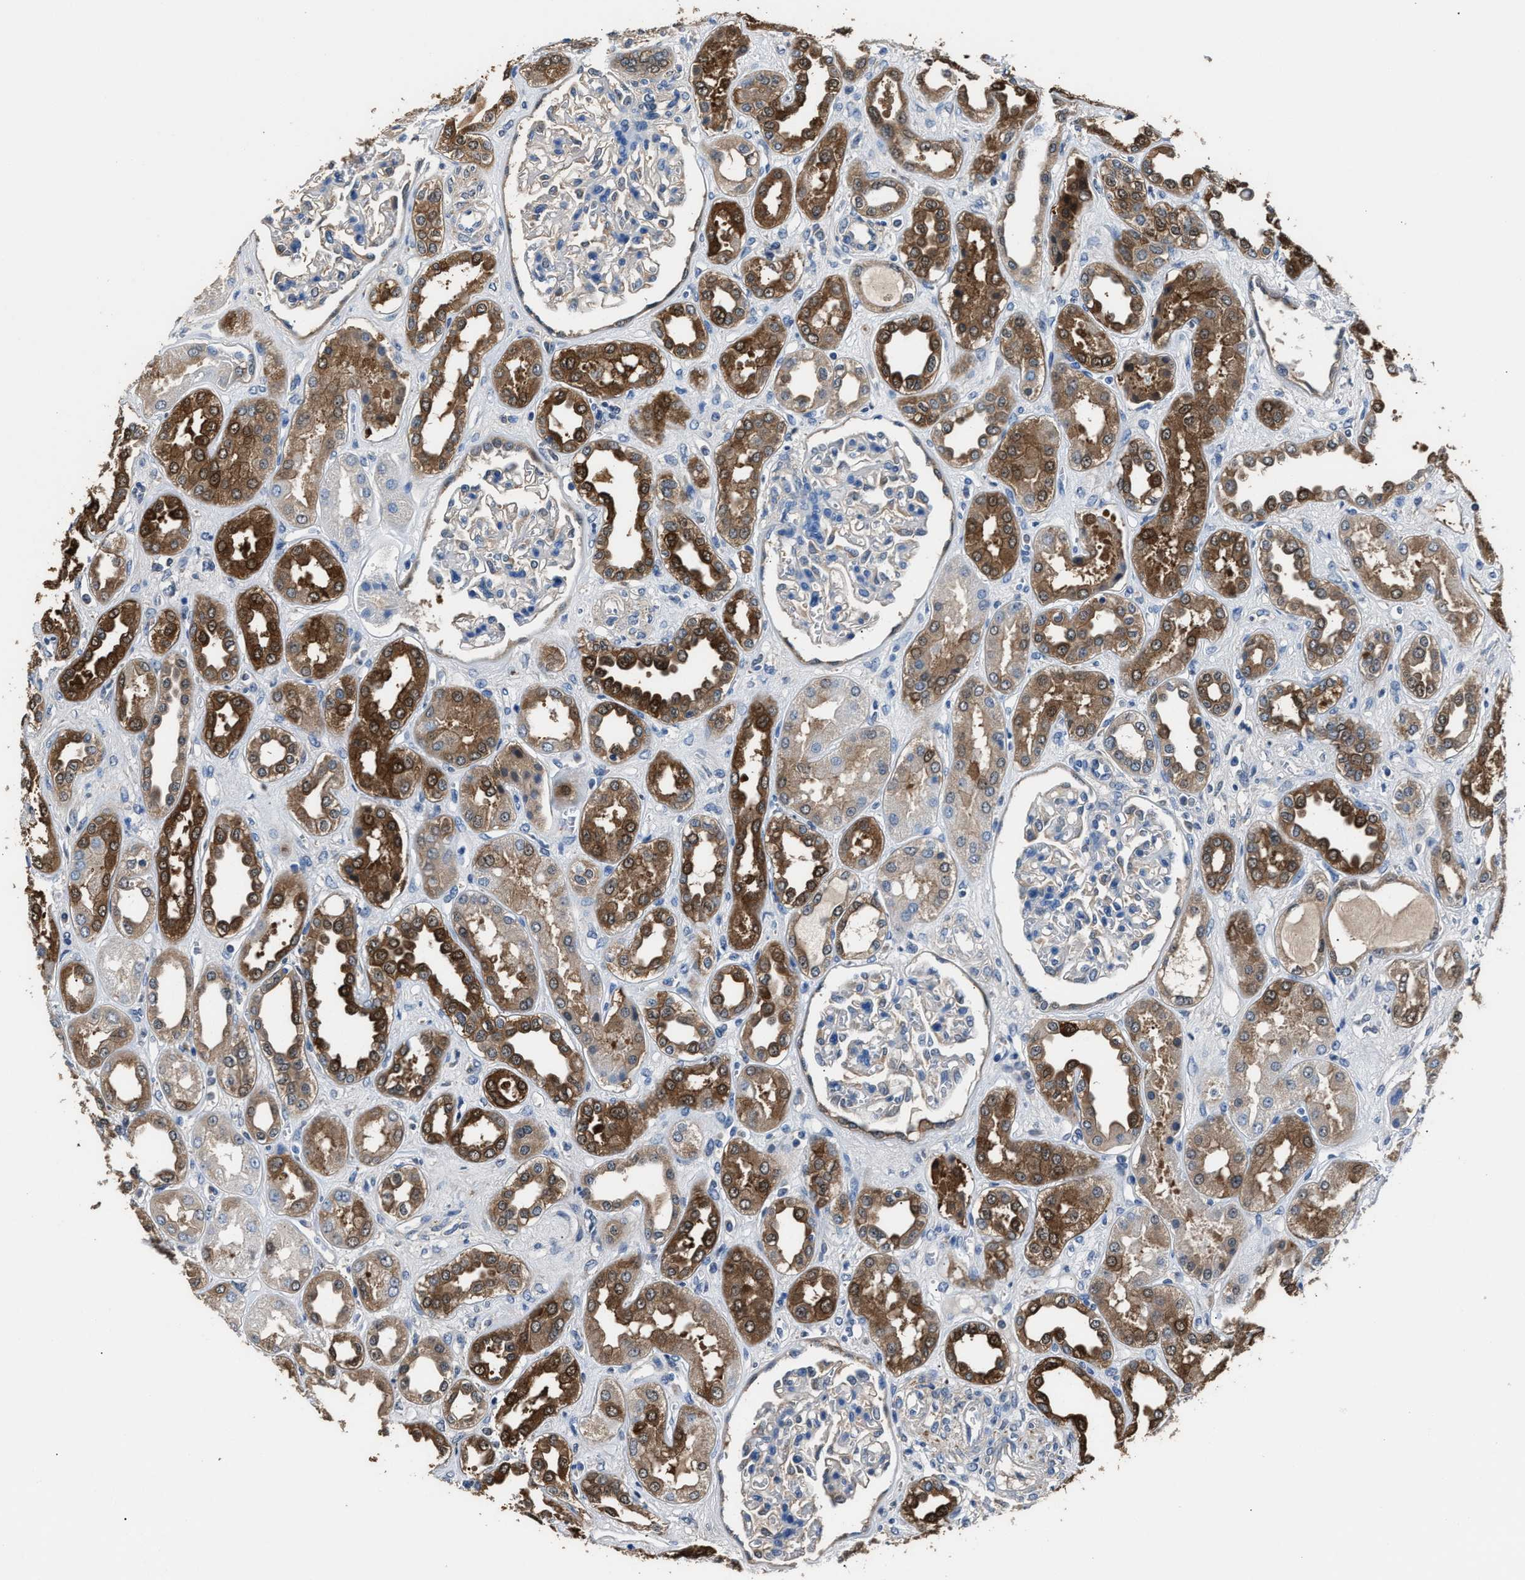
{"staining": {"intensity": "weak", "quantity": "<25%", "location": "cytoplasmic/membranous"}, "tissue": "kidney", "cell_type": "Cells in glomeruli", "image_type": "normal", "snomed": [{"axis": "morphology", "description": "Normal tissue, NOS"}, {"axis": "topography", "description": "Kidney"}], "caption": "The histopathology image reveals no significant staining in cells in glomeruli of kidney.", "gene": "GSTP1", "patient": {"sex": "male", "age": 59}}